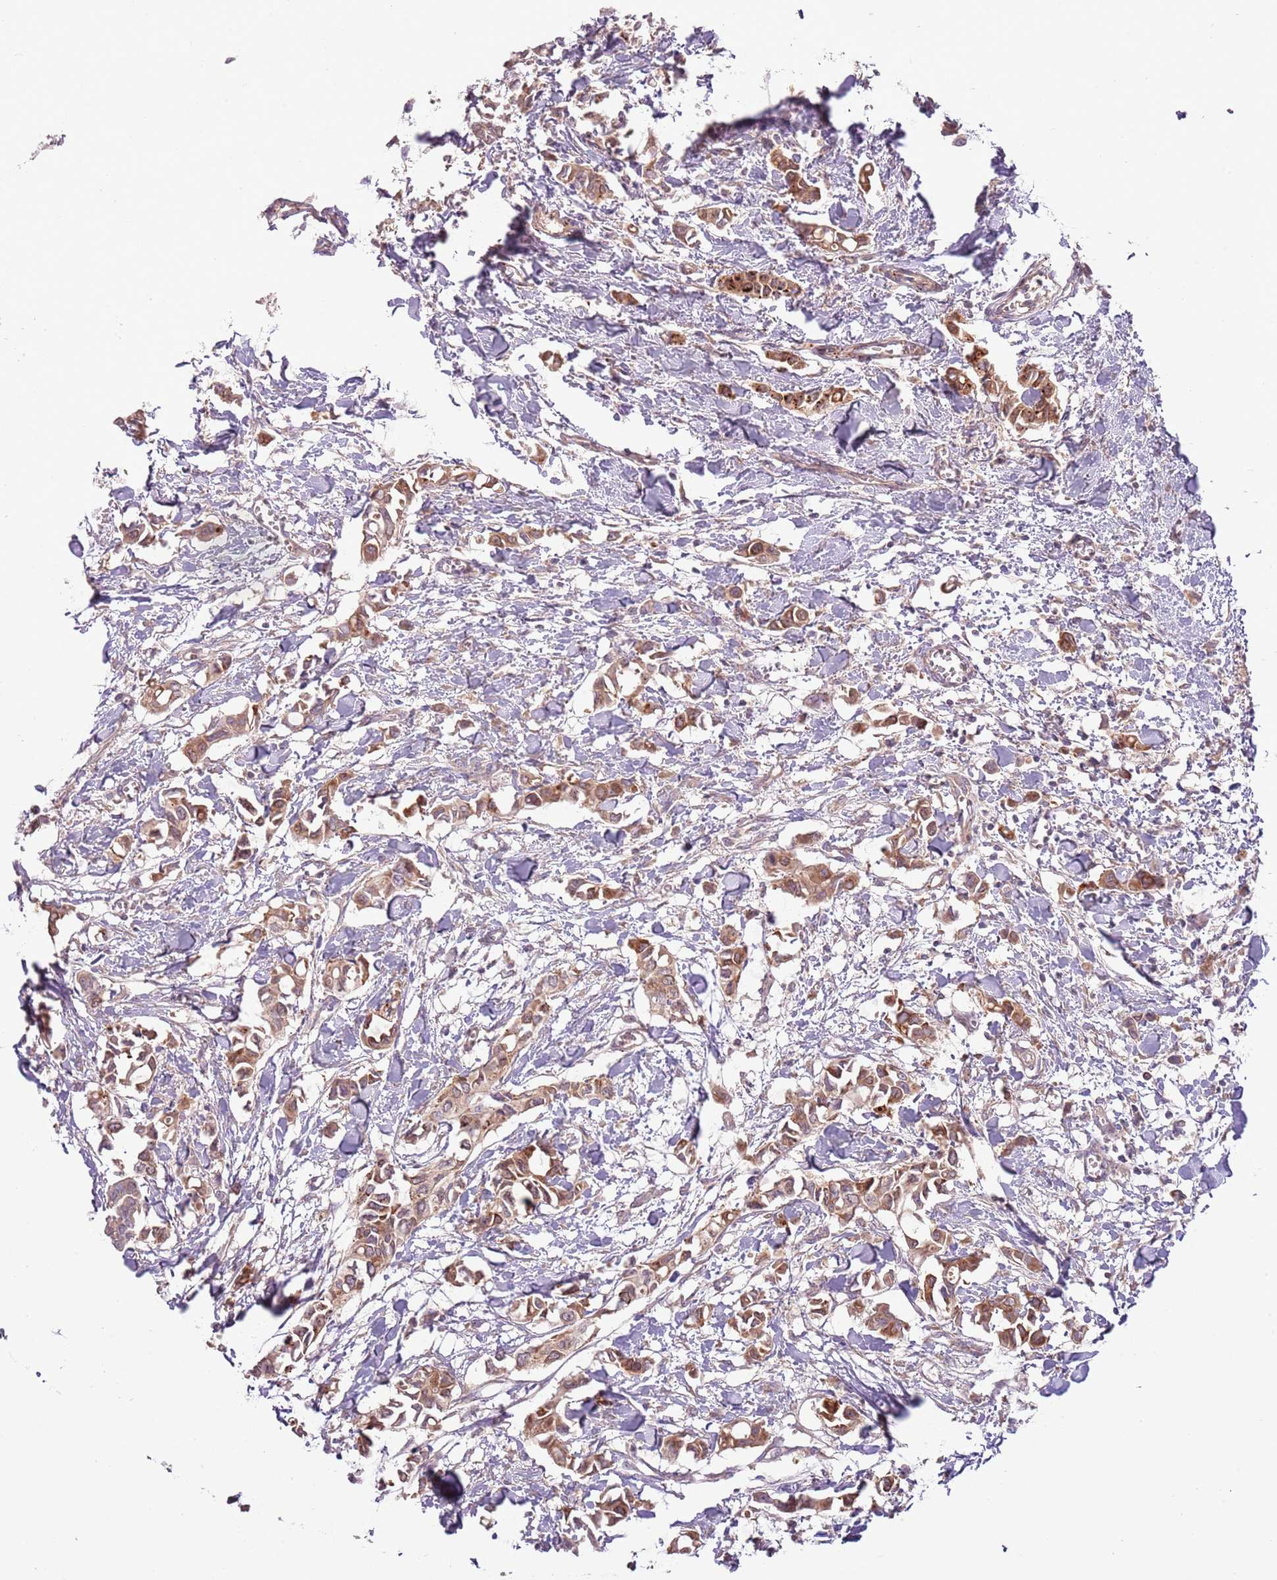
{"staining": {"intensity": "moderate", "quantity": ">75%", "location": "cytoplasmic/membranous"}, "tissue": "breast cancer", "cell_type": "Tumor cells", "image_type": "cancer", "snomed": [{"axis": "morphology", "description": "Duct carcinoma"}, {"axis": "topography", "description": "Breast"}], "caption": "Breast cancer (invasive ductal carcinoma) was stained to show a protein in brown. There is medium levels of moderate cytoplasmic/membranous positivity in approximately >75% of tumor cells.", "gene": "DTD2", "patient": {"sex": "female", "age": 41}}